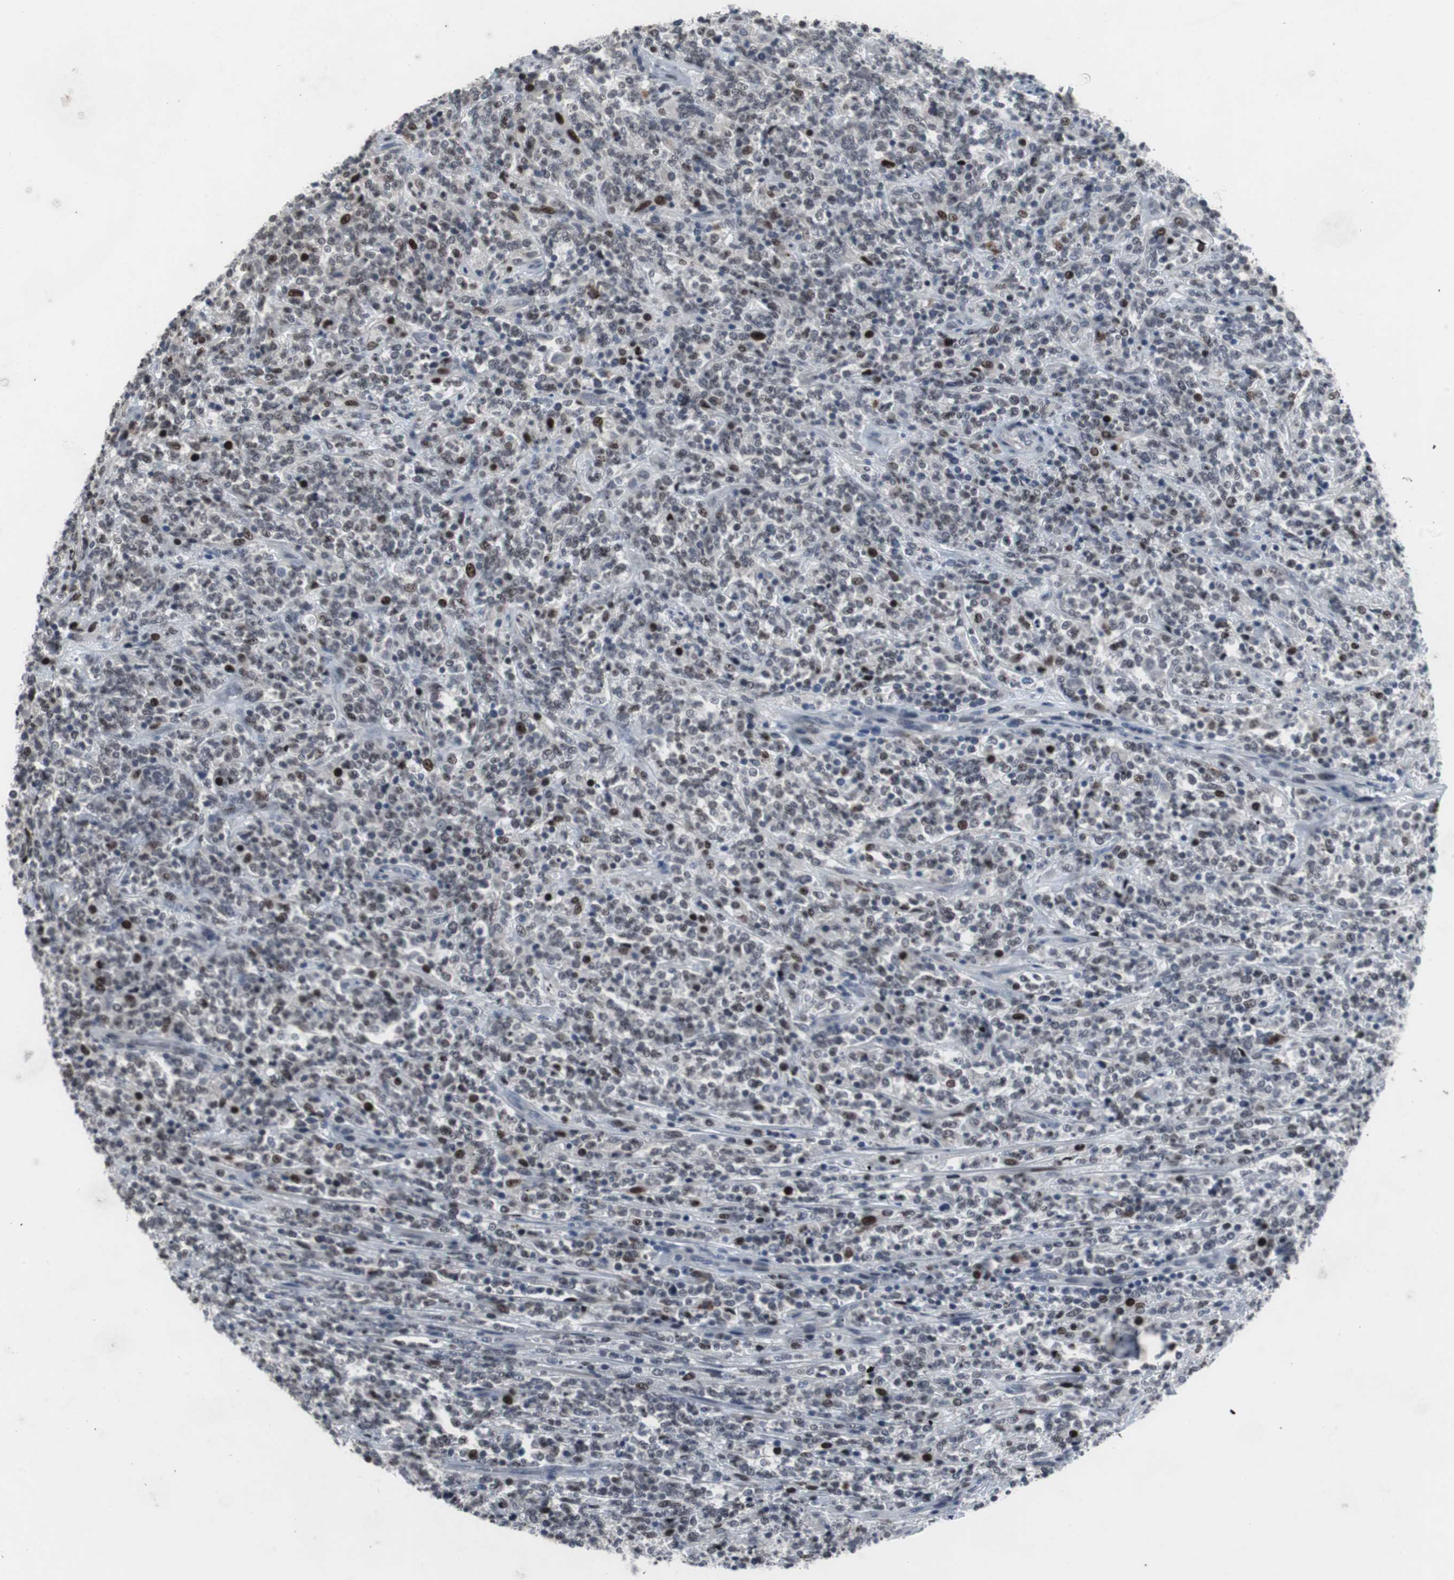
{"staining": {"intensity": "moderate", "quantity": "25%-75%", "location": "nuclear"}, "tissue": "lymphoma", "cell_type": "Tumor cells", "image_type": "cancer", "snomed": [{"axis": "morphology", "description": "Malignant lymphoma, non-Hodgkin's type, High grade"}, {"axis": "topography", "description": "Soft tissue"}], "caption": "Approximately 25%-75% of tumor cells in human high-grade malignant lymphoma, non-Hodgkin's type reveal moderate nuclear protein expression as visualized by brown immunohistochemical staining.", "gene": "FOXP4", "patient": {"sex": "male", "age": 18}}